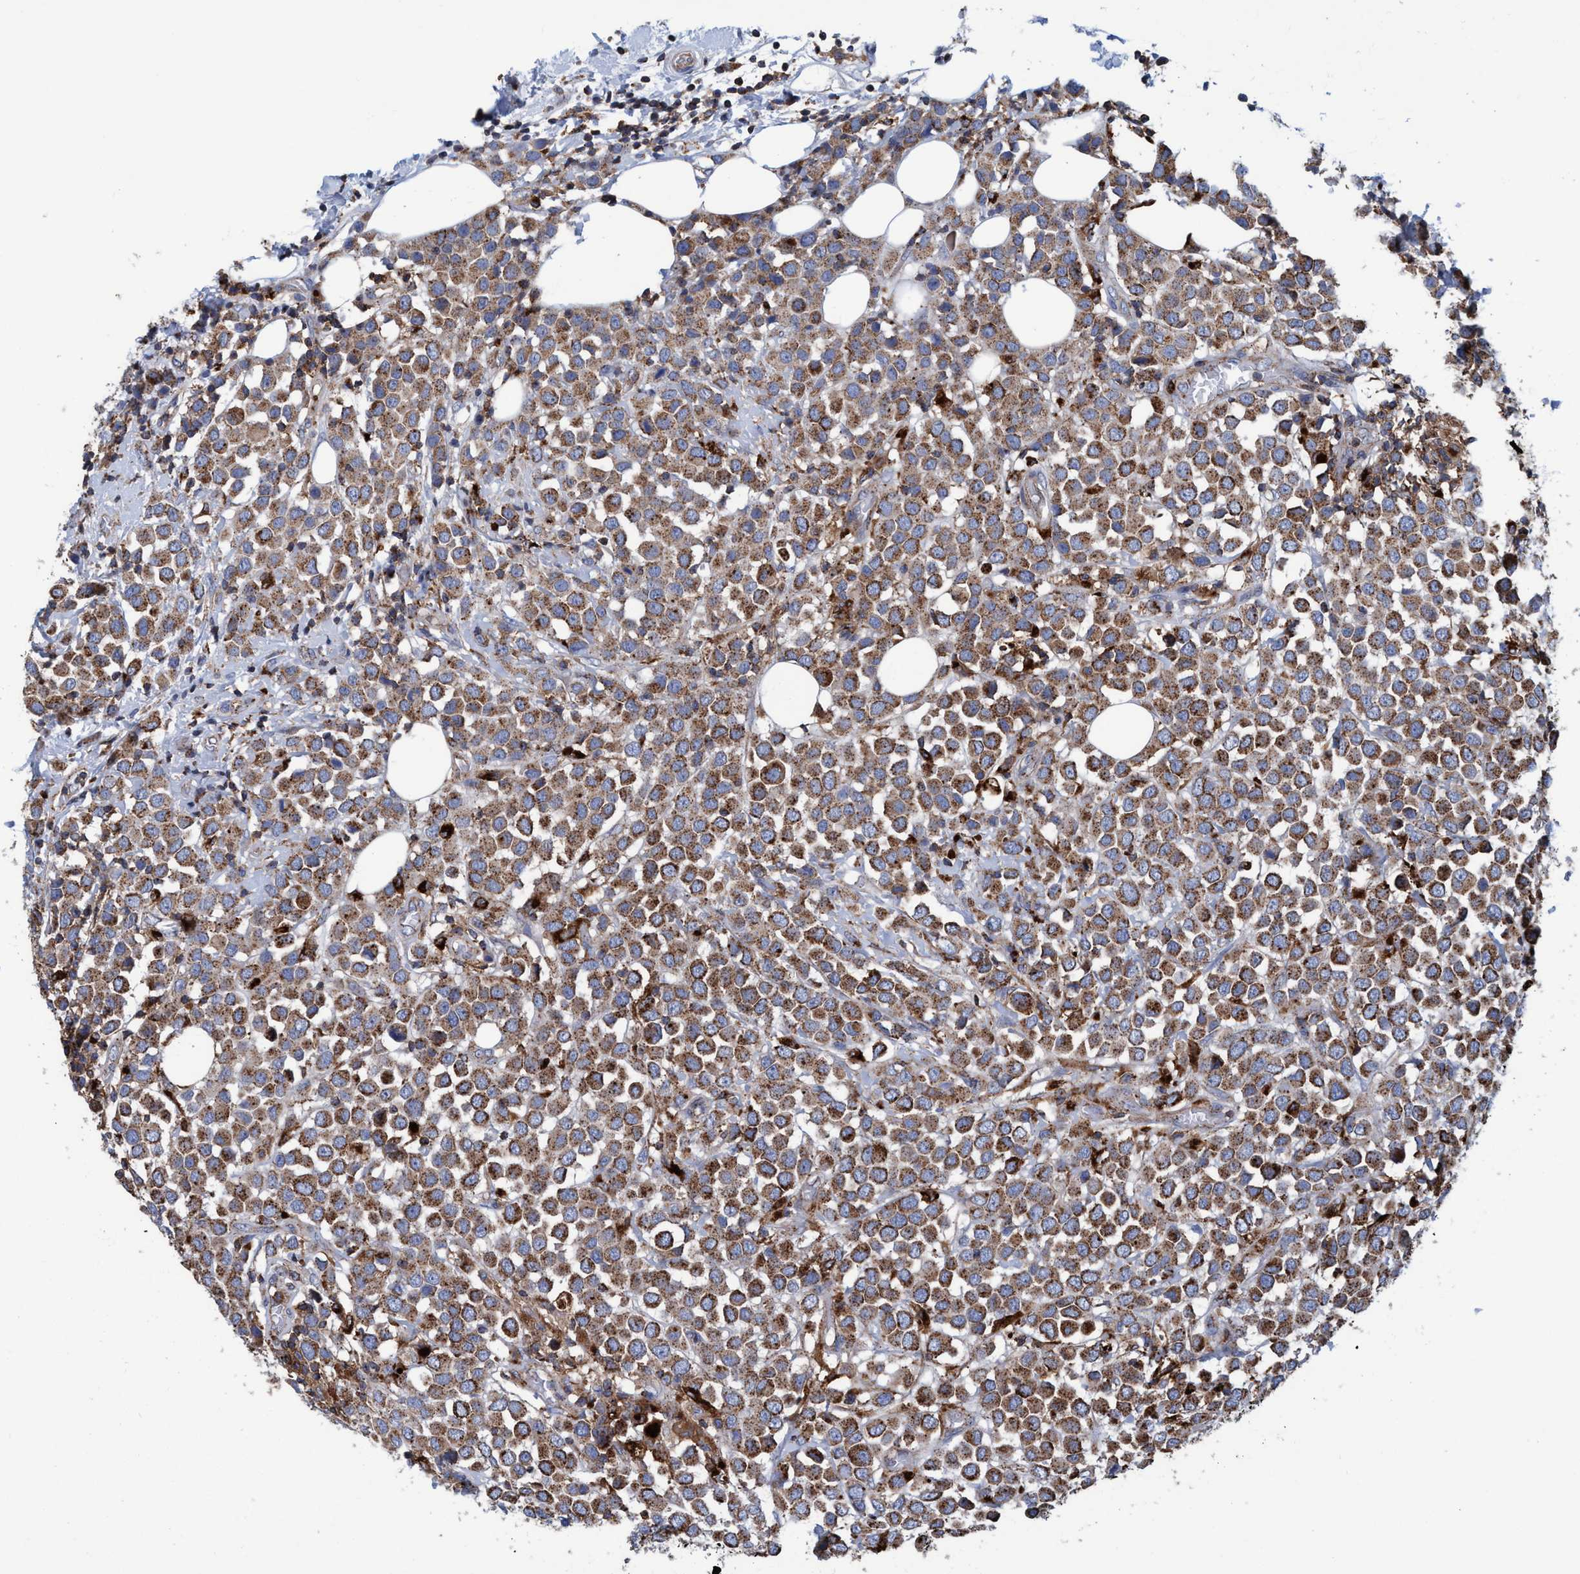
{"staining": {"intensity": "moderate", "quantity": ">75%", "location": "cytoplasmic/membranous"}, "tissue": "breast cancer", "cell_type": "Tumor cells", "image_type": "cancer", "snomed": [{"axis": "morphology", "description": "Duct carcinoma"}, {"axis": "topography", "description": "Breast"}], "caption": "Breast intraductal carcinoma stained with immunohistochemistry (IHC) demonstrates moderate cytoplasmic/membranous expression in approximately >75% of tumor cells. The protein of interest is stained brown, and the nuclei are stained in blue (DAB (3,3'-diaminobenzidine) IHC with brightfield microscopy, high magnification).", "gene": "TRIM65", "patient": {"sex": "female", "age": 61}}